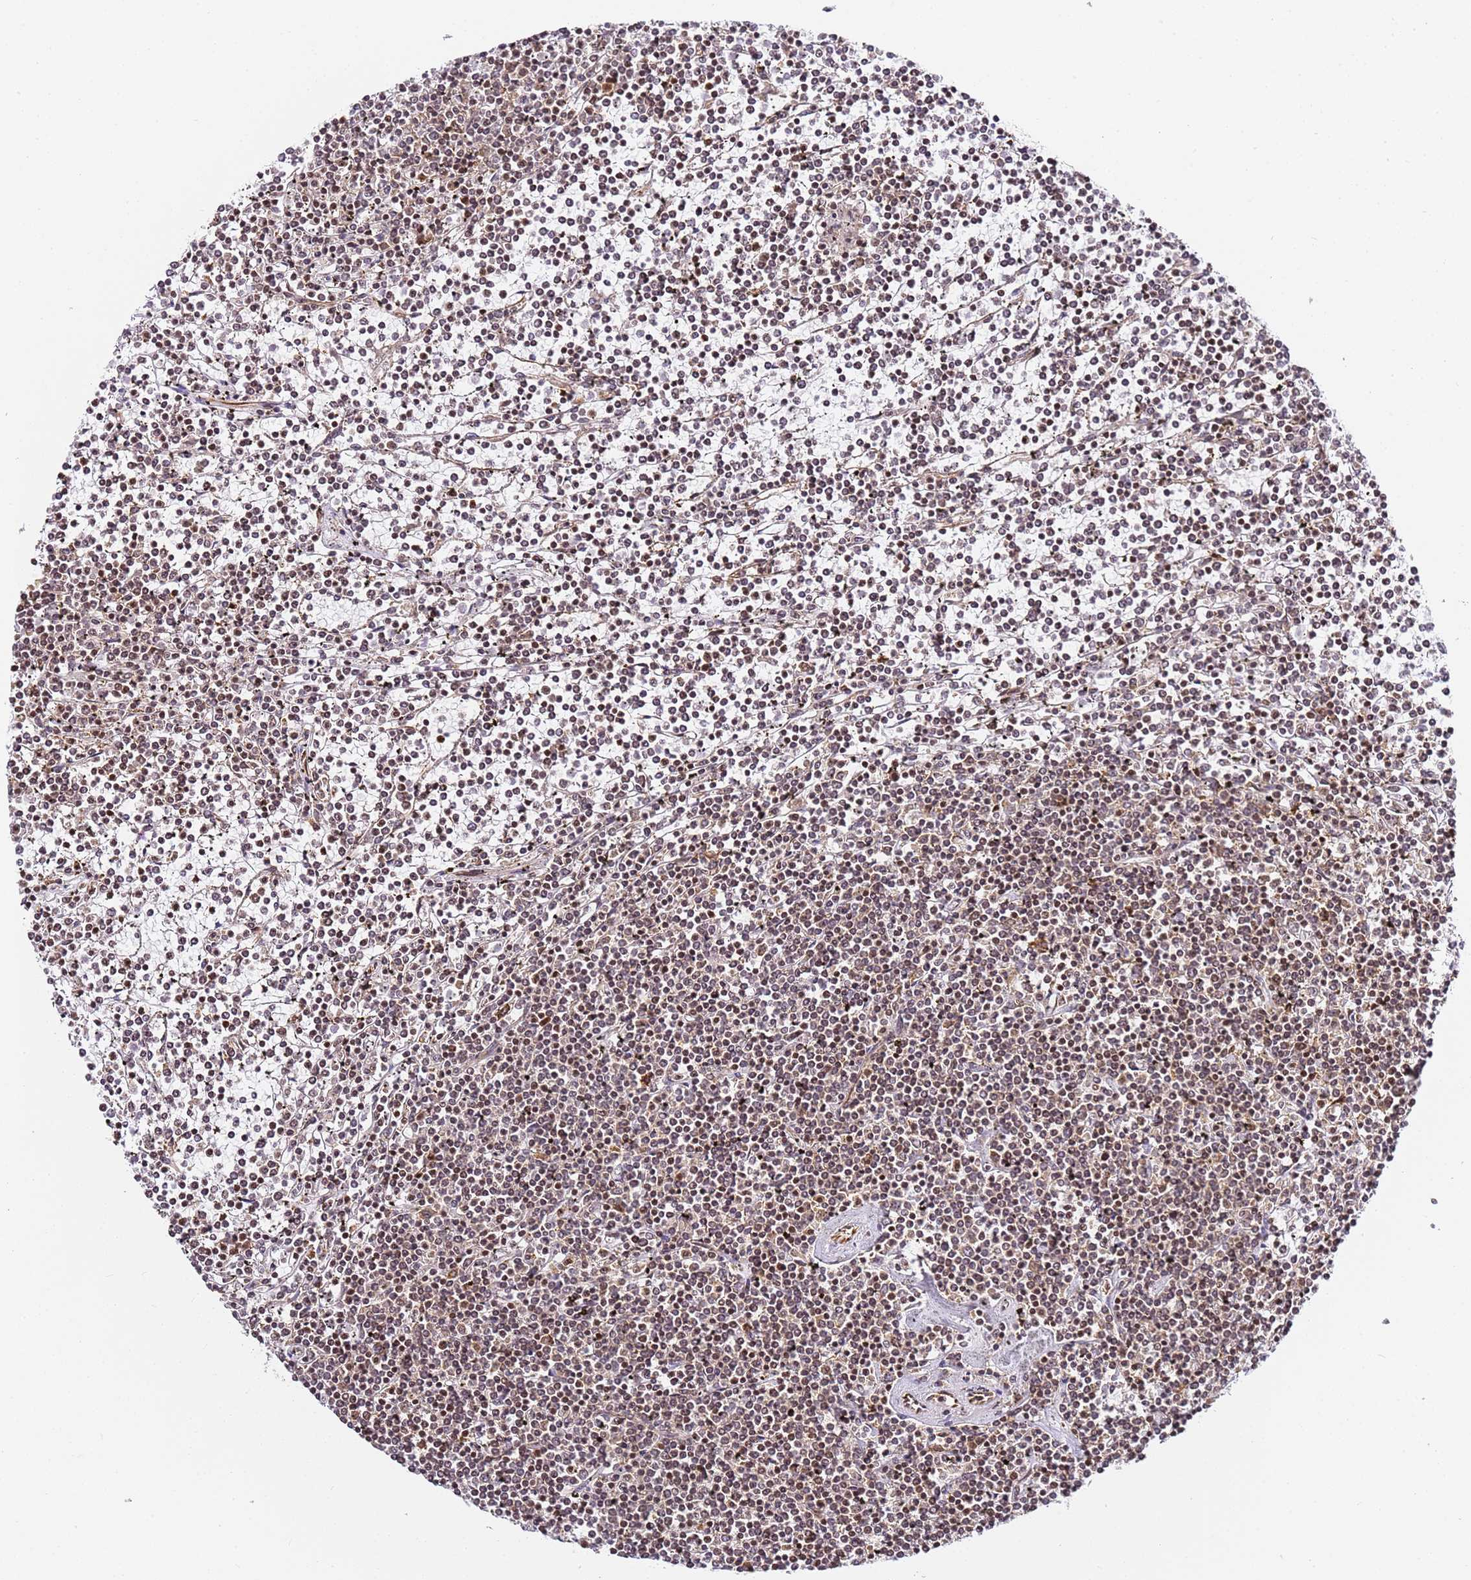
{"staining": {"intensity": "moderate", "quantity": ">75%", "location": "nuclear"}, "tissue": "lymphoma", "cell_type": "Tumor cells", "image_type": "cancer", "snomed": [{"axis": "morphology", "description": "Malignant lymphoma, non-Hodgkin's type, Low grade"}, {"axis": "topography", "description": "Spleen"}], "caption": "Immunohistochemical staining of lymphoma exhibits moderate nuclear protein expression in about >75% of tumor cells. (Stains: DAB (3,3'-diaminobenzidine) in brown, nuclei in blue, Microscopy: brightfield microscopy at high magnification).", "gene": "RPL13A", "patient": {"sex": "female", "age": 19}}